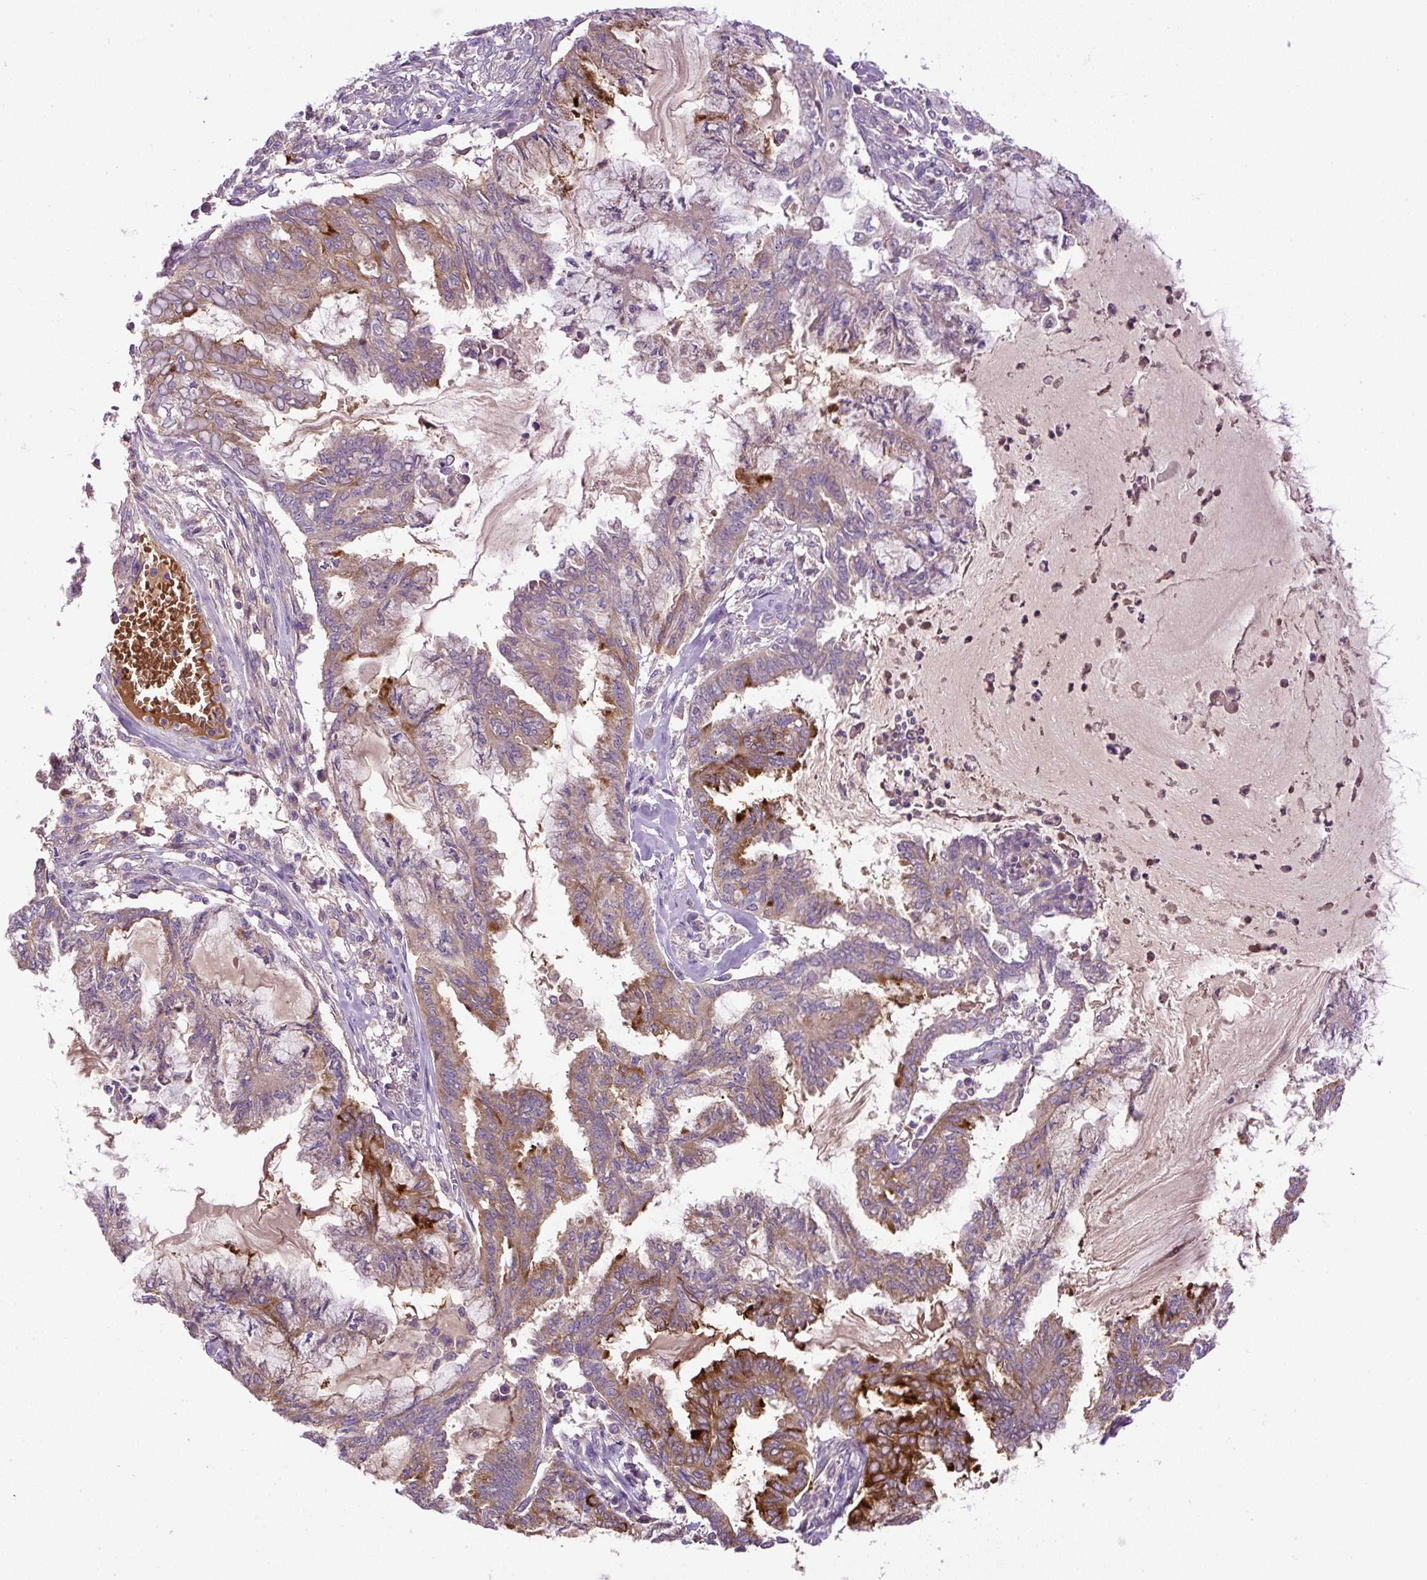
{"staining": {"intensity": "moderate", "quantity": "25%-75%", "location": "cytoplasmic/membranous"}, "tissue": "endometrial cancer", "cell_type": "Tumor cells", "image_type": "cancer", "snomed": [{"axis": "morphology", "description": "Adenocarcinoma, NOS"}, {"axis": "topography", "description": "Endometrium"}], "caption": "Approximately 25%-75% of tumor cells in human endometrial adenocarcinoma demonstrate moderate cytoplasmic/membranous protein staining as visualized by brown immunohistochemical staining.", "gene": "CXCL13", "patient": {"sex": "female", "age": 86}}